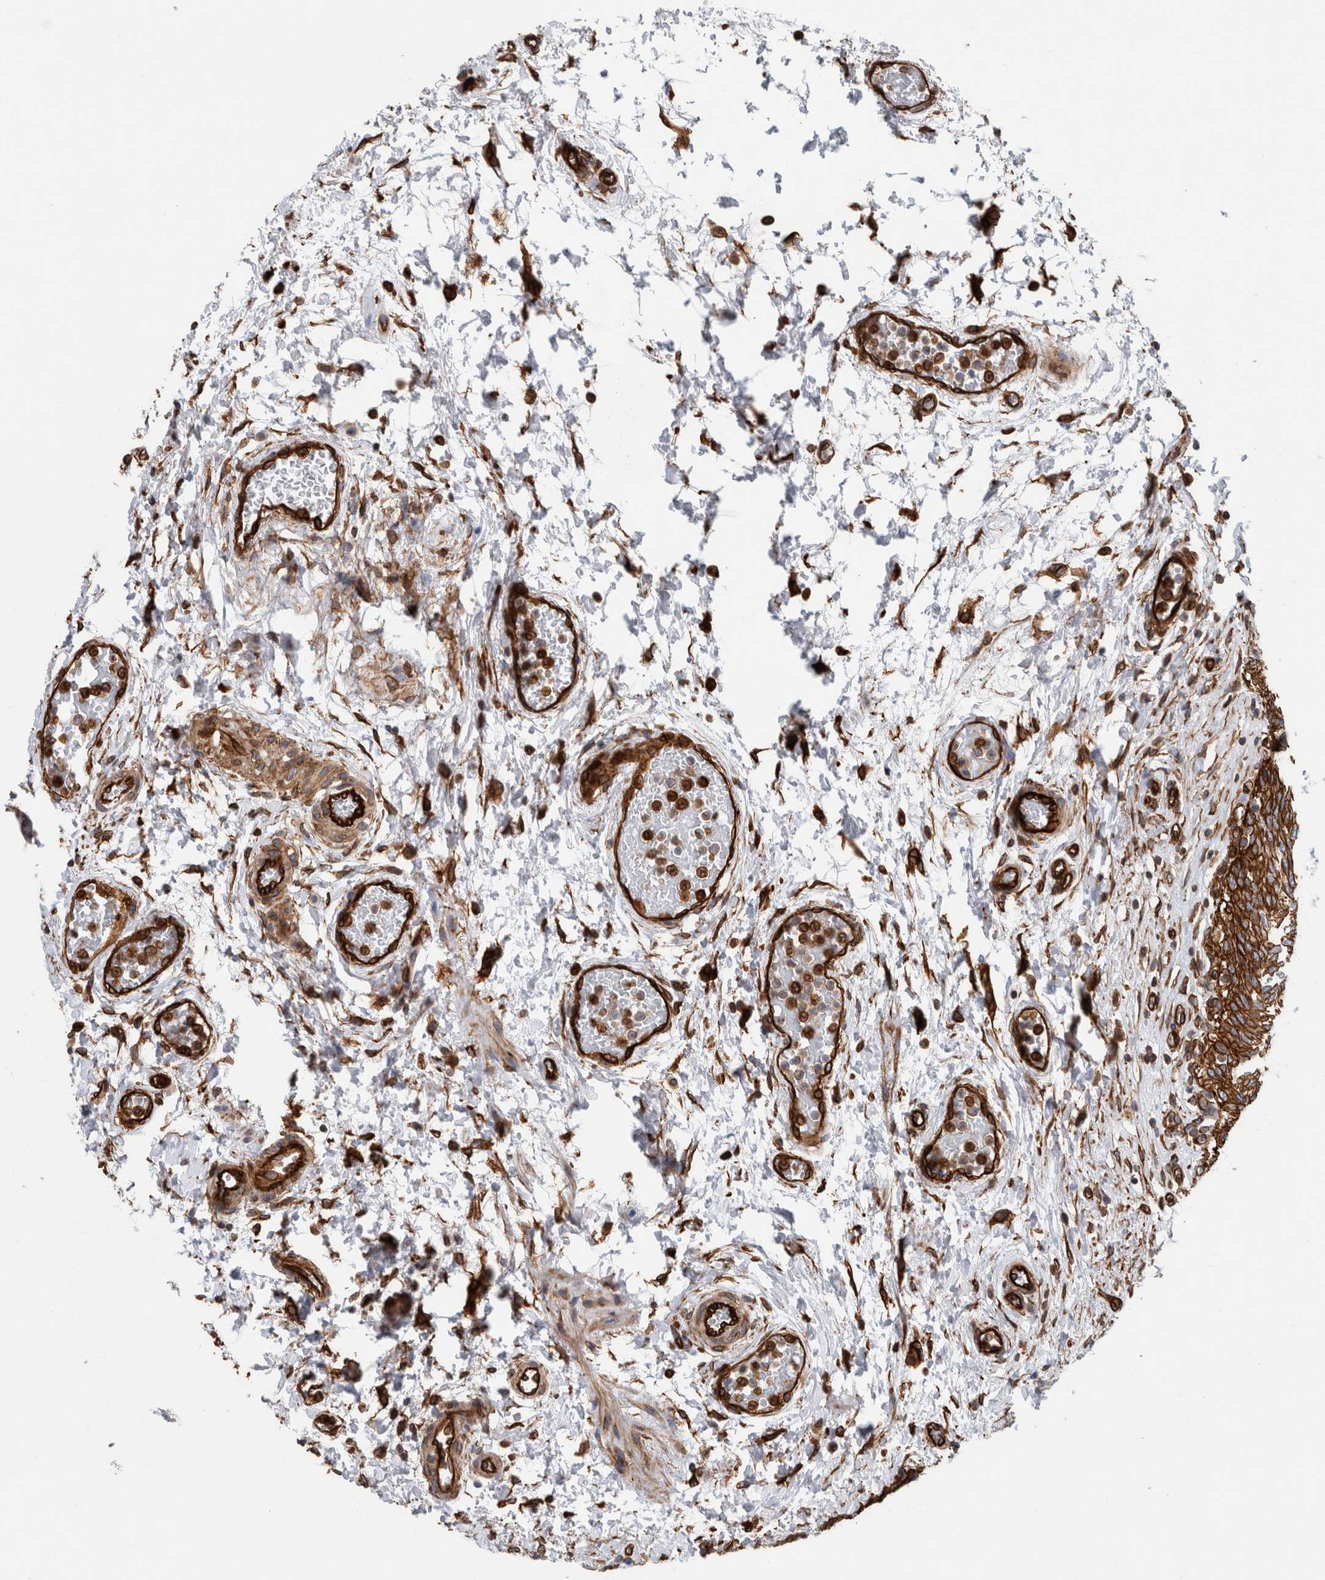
{"staining": {"intensity": "strong", "quantity": ">75%", "location": "cytoplasmic/membranous"}, "tissue": "urinary bladder", "cell_type": "Urothelial cells", "image_type": "normal", "snomed": [{"axis": "morphology", "description": "Urothelial carcinoma, High grade"}, {"axis": "topography", "description": "Urinary bladder"}], "caption": "Strong cytoplasmic/membranous expression is seen in about >75% of urothelial cells in benign urinary bladder.", "gene": "PLEC", "patient": {"sex": "male", "age": 46}}